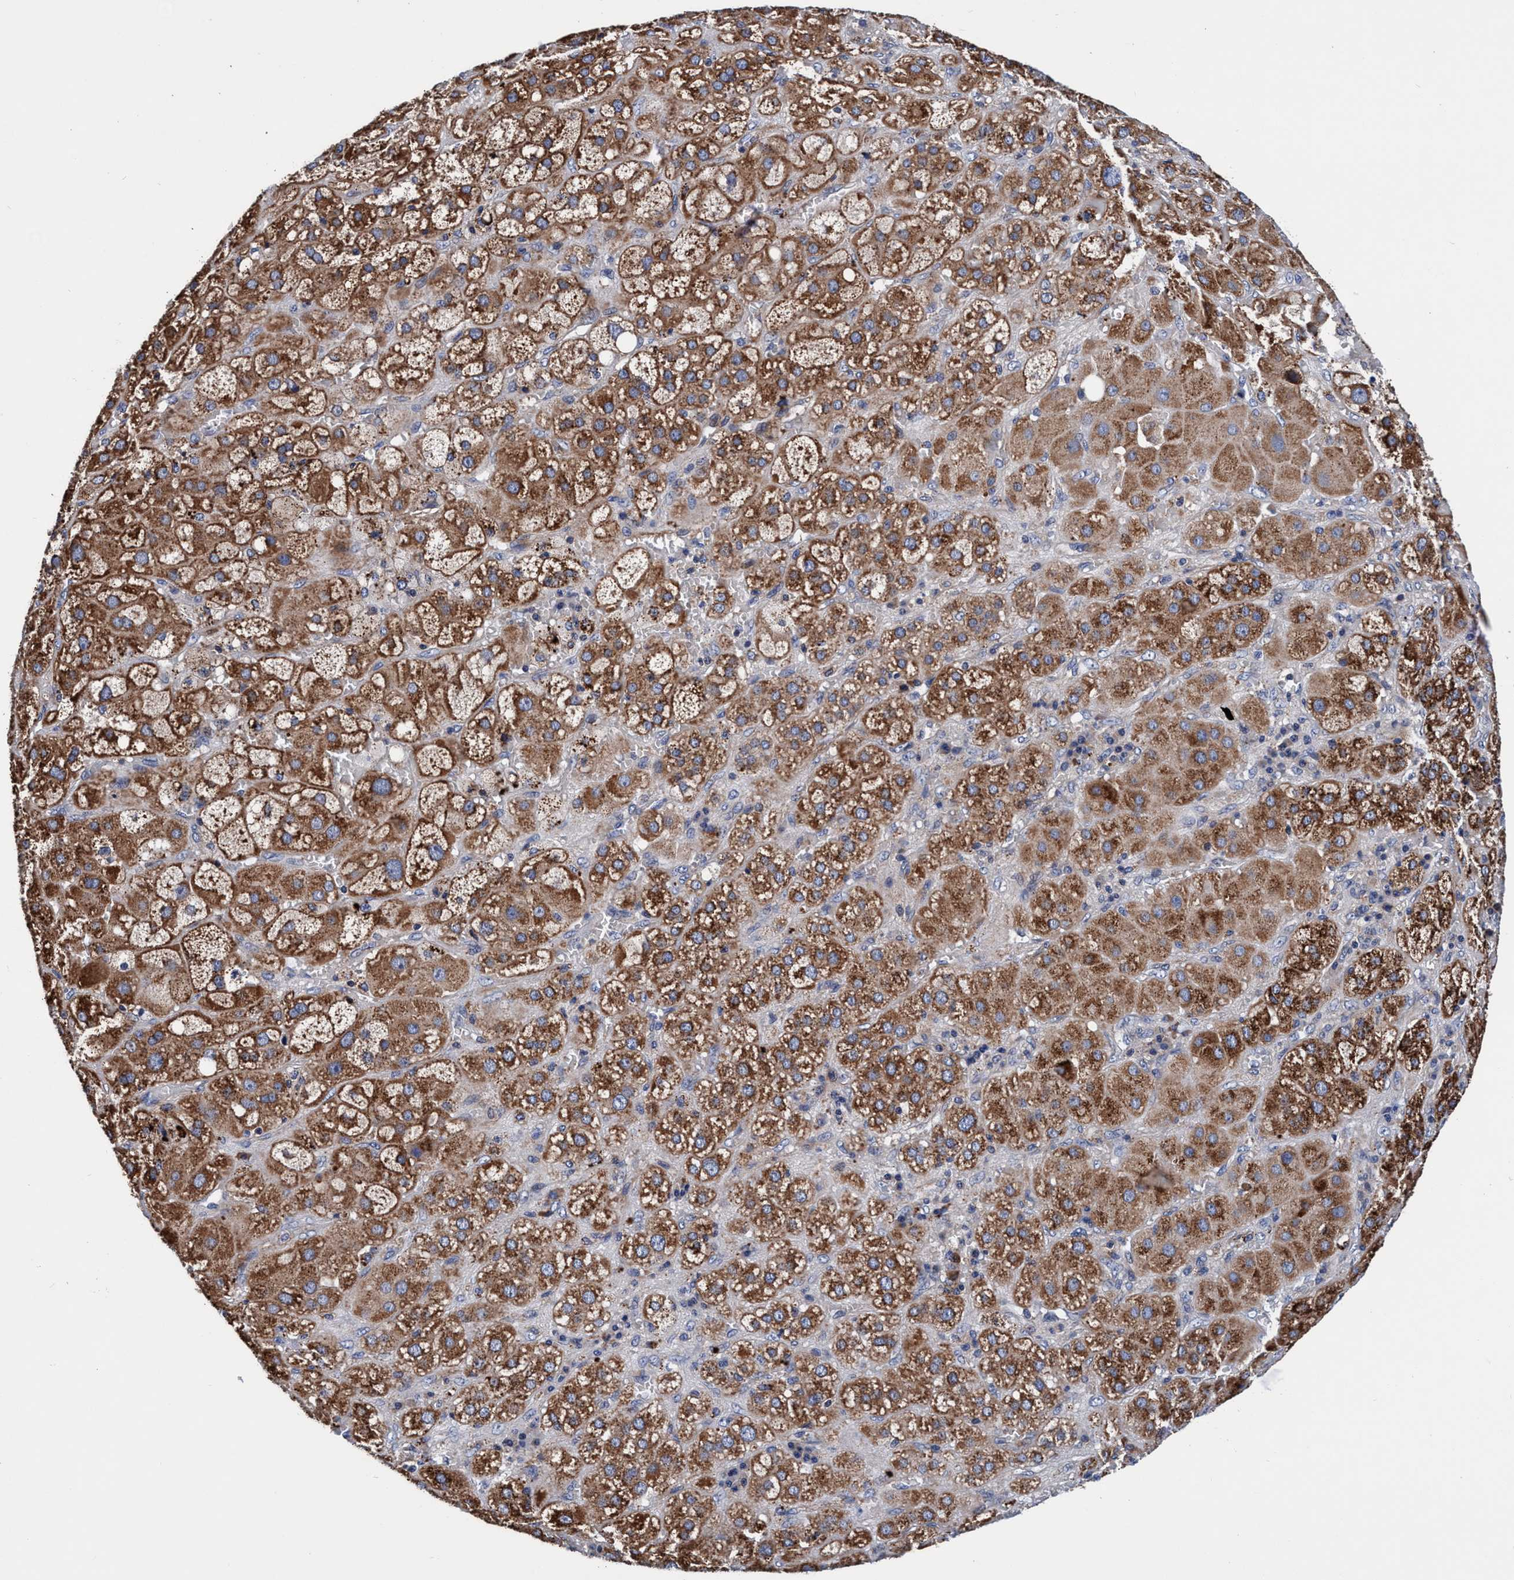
{"staining": {"intensity": "strong", "quantity": "25%-75%", "location": "cytoplasmic/membranous"}, "tissue": "adrenal gland", "cell_type": "Glandular cells", "image_type": "normal", "snomed": [{"axis": "morphology", "description": "Normal tissue, NOS"}, {"axis": "topography", "description": "Adrenal gland"}], "caption": "IHC of normal human adrenal gland demonstrates high levels of strong cytoplasmic/membranous expression in approximately 25%-75% of glandular cells.", "gene": "RNF208", "patient": {"sex": "female", "age": 47}}